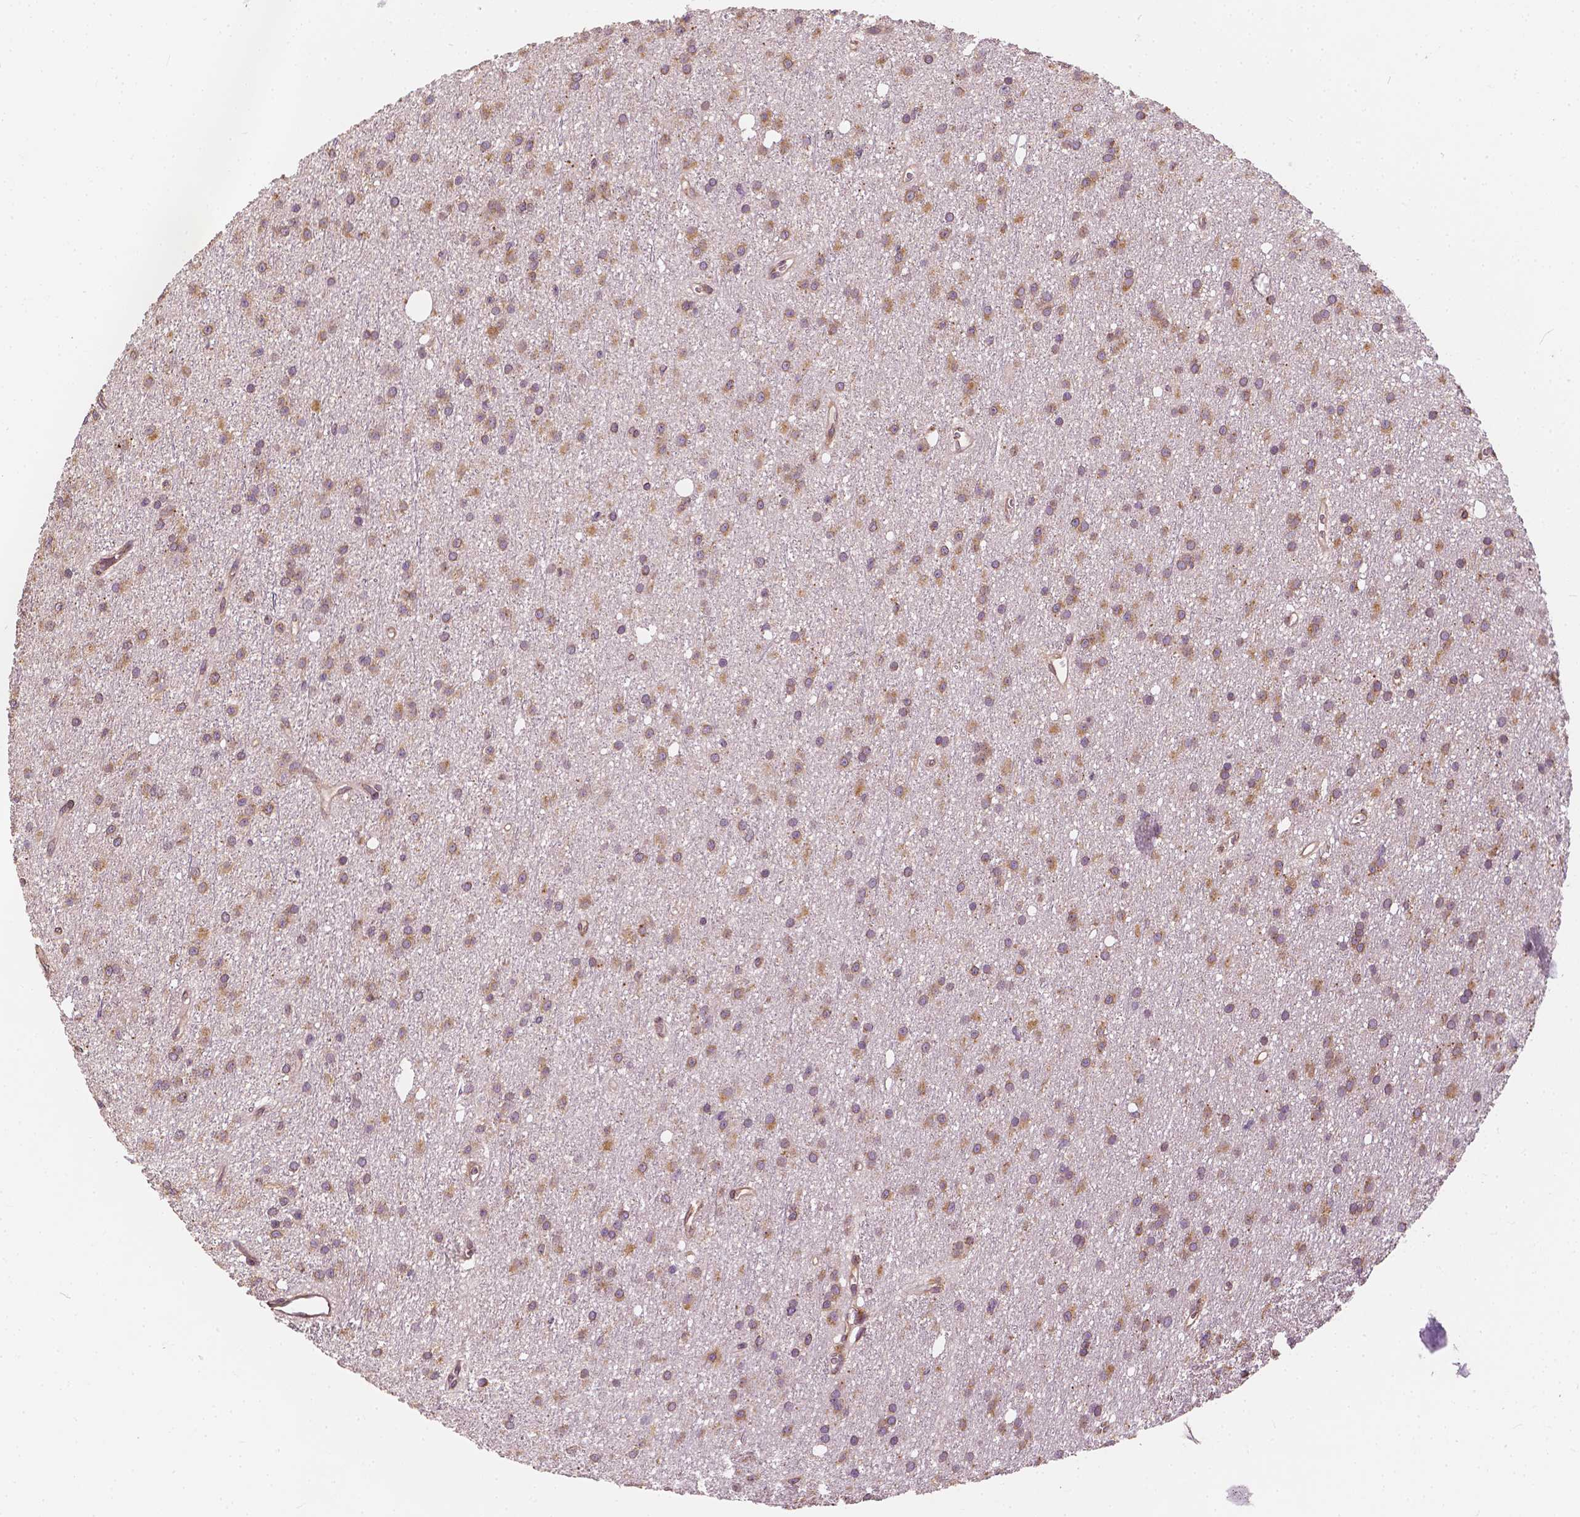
{"staining": {"intensity": "weak", "quantity": ">75%", "location": "cytoplasmic/membranous"}, "tissue": "glioma", "cell_type": "Tumor cells", "image_type": "cancer", "snomed": [{"axis": "morphology", "description": "Glioma, malignant, Low grade"}, {"axis": "topography", "description": "Brain"}], "caption": "Glioma tissue demonstrates weak cytoplasmic/membranous positivity in approximately >75% of tumor cells, visualized by immunohistochemistry.", "gene": "G3BP1", "patient": {"sex": "male", "age": 27}}